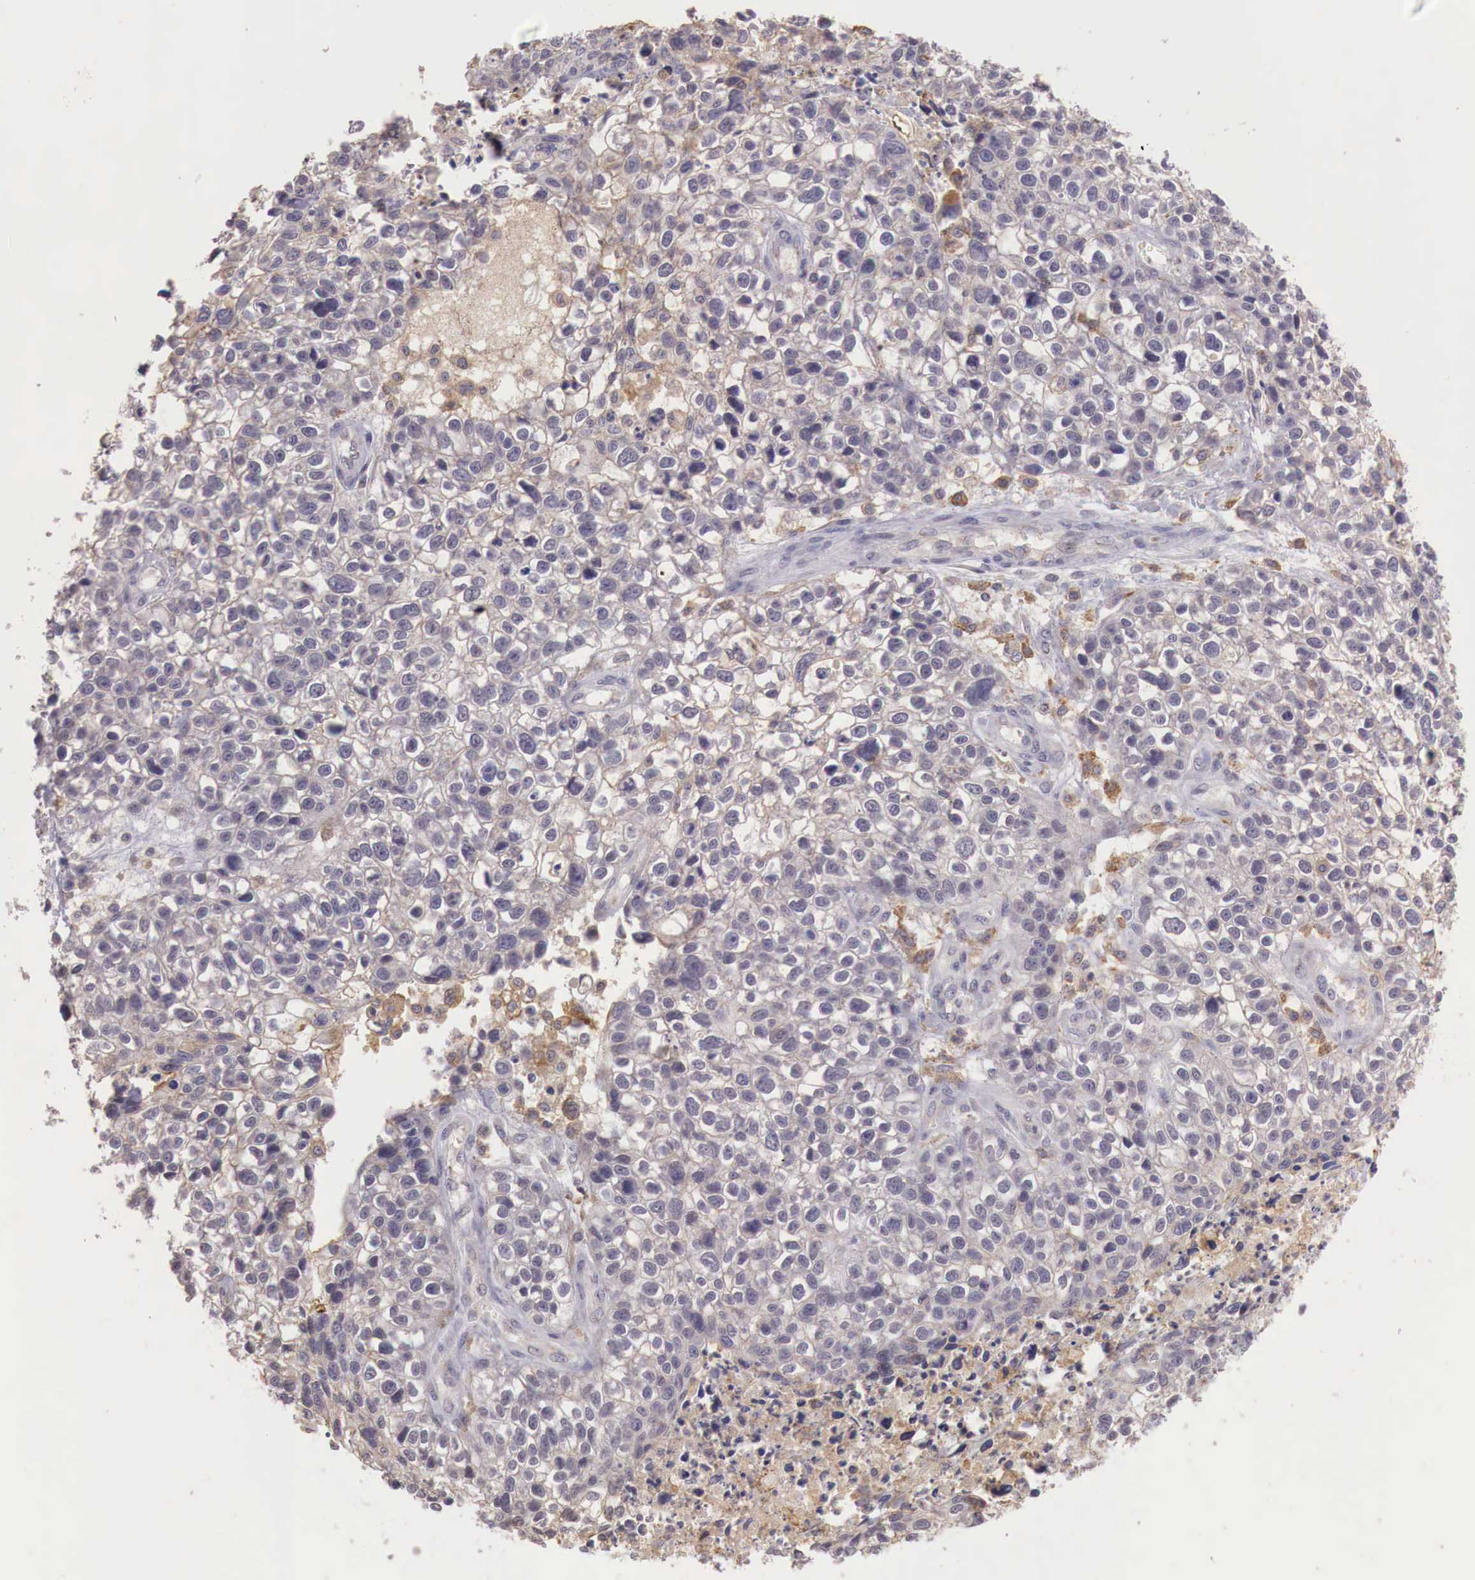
{"staining": {"intensity": "weak", "quantity": "<25%", "location": "cytoplasmic/membranous"}, "tissue": "lung cancer", "cell_type": "Tumor cells", "image_type": "cancer", "snomed": [{"axis": "morphology", "description": "Squamous cell carcinoma, NOS"}, {"axis": "topography", "description": "Lymph node"}, {"axis": "topography", "description": "Lung"}], "caption": "Lung cancer (squamous cell carcinoma) stained for a protein using IHC exhibits no staining tumor cells.", "gene": "CHRDL1", "patient": {"sex": "male", "age": 74}}